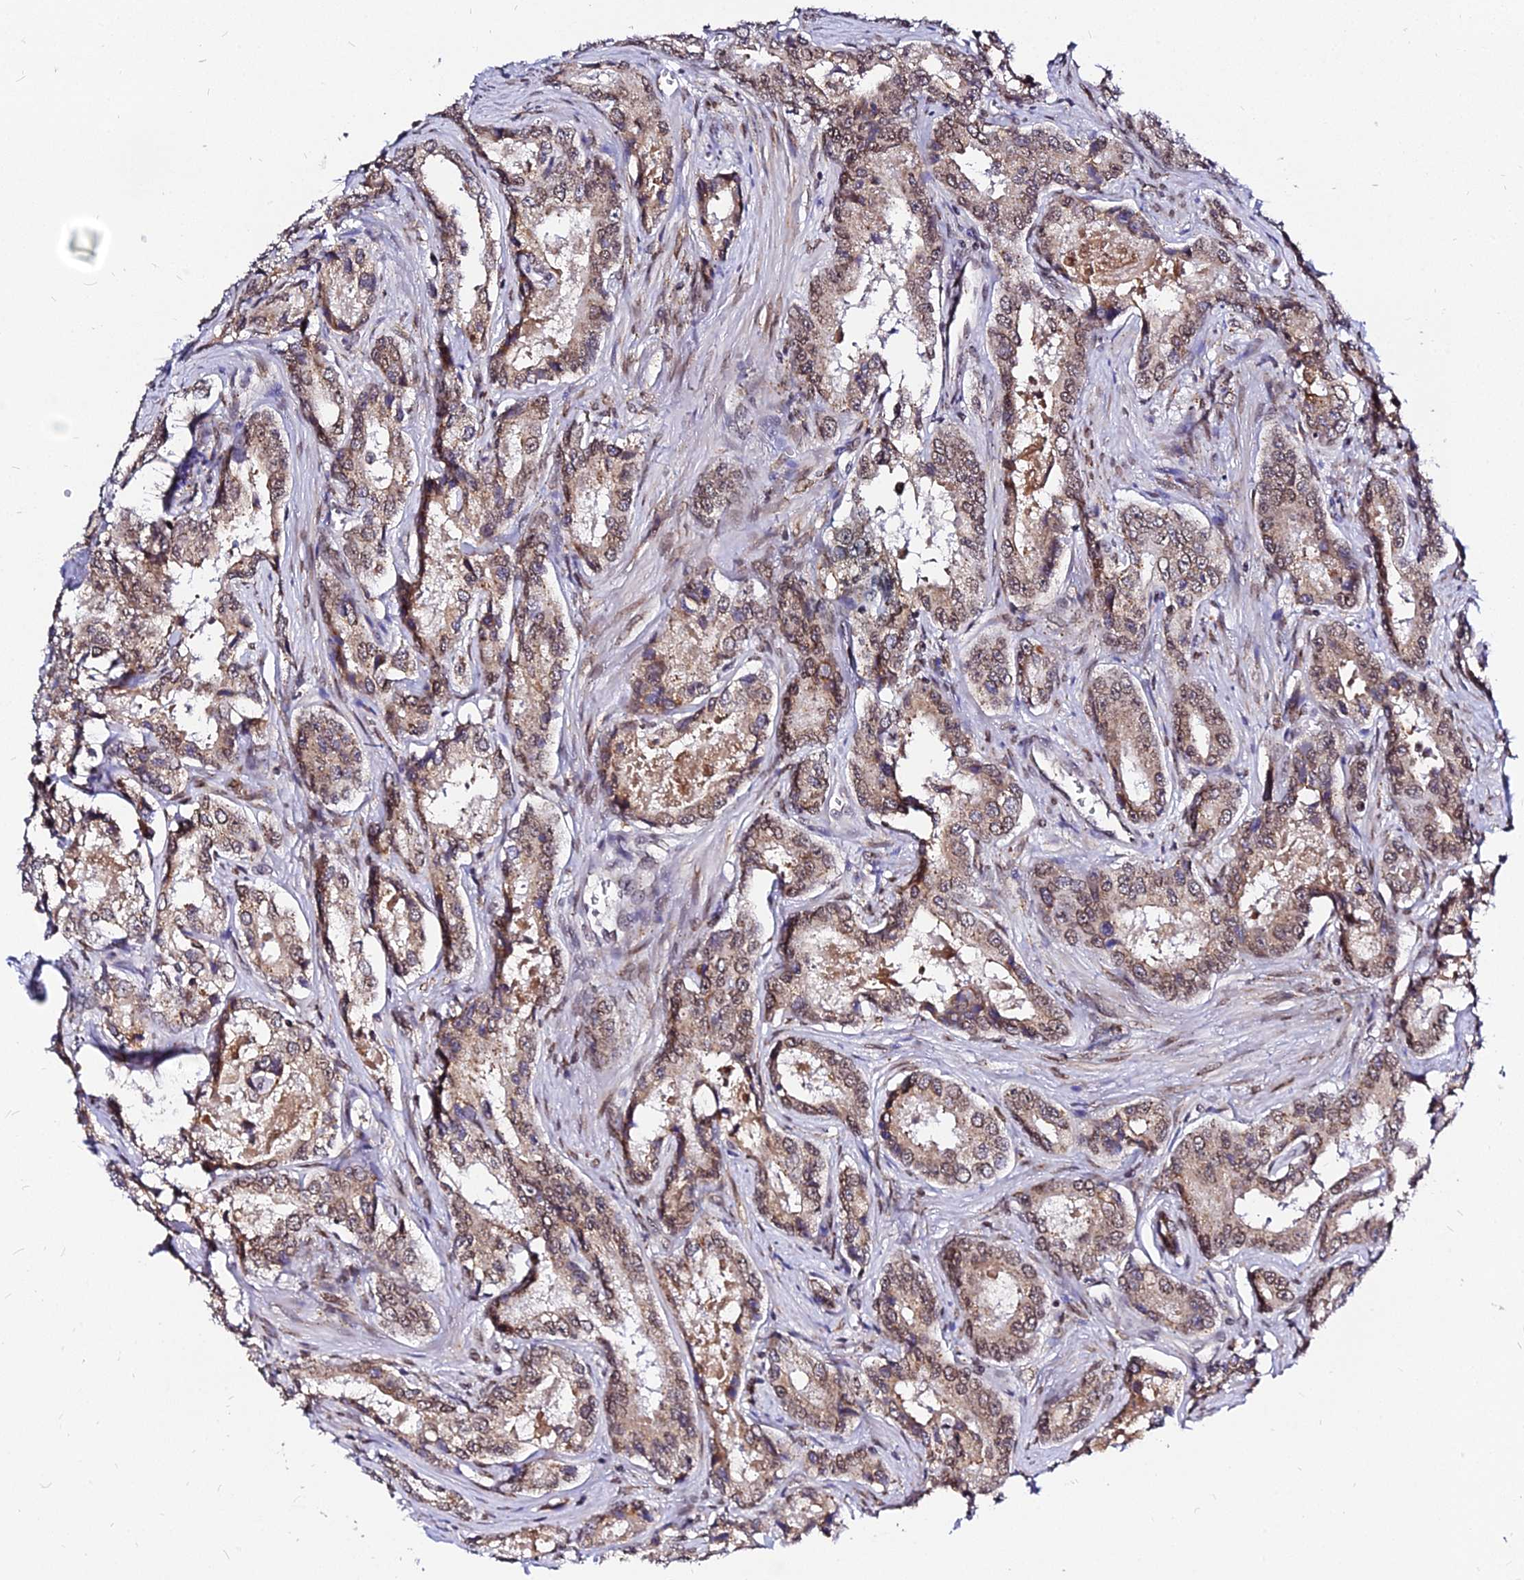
{"staining": {"intensity": "weak", "quantity": ">75%", "location": "cytoplasmic/membranous,nuclear"}, "tissue": "prostate cancer", "cell_type": "Tumor cells", "image_type": "cancer", "snomed": [{"axis": "morphology", "description": "Adenocarcinoma, Low grade"}, {"axis": "topography", "description": "Prostate"}], "caption": "The histopathology image shows staining of prostate low-grade adenocarcinoma, revealing weak cytoplasmic/membranous and nuclear protein staining (brown color) within tumor cells.", "gene": "RNF121", "patient": {"sex": "male", "age": 68}}